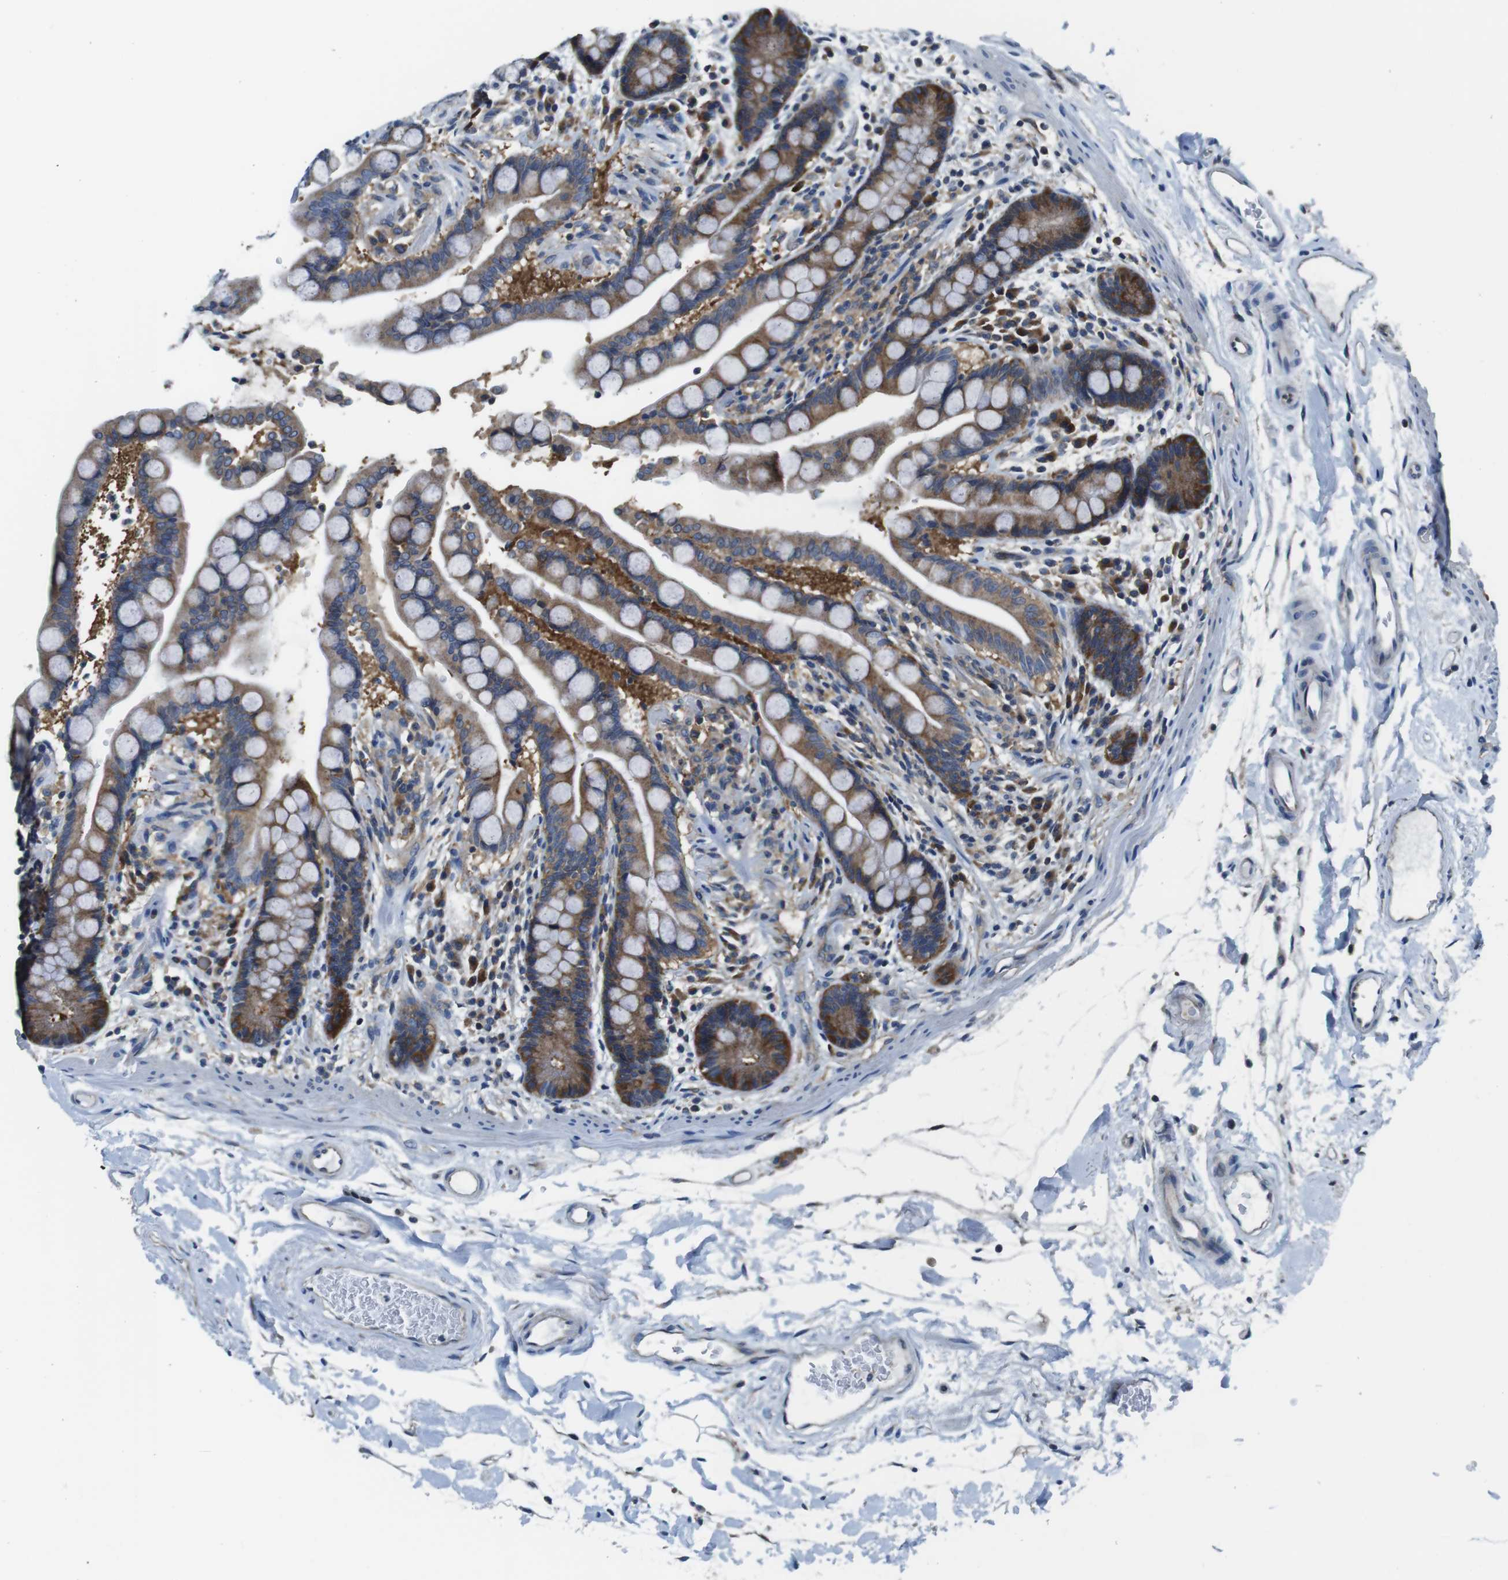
{"staining": {"intensity": "negative", "quantity": "none", "location": "none"}, "tissue": "colon", "cell_type": "Endothelial cells", "image_type": "normal", "snomed": [{"axis": "morphology", "description": "Normal tissue, NOS"}, {"axis": "topography", "description": "Colon"}], "caption": "Immunohistochemistry (IHC) histopathology image of benign colon: colon stained with DAB (3,3'-diaminobenzidine) displays no significant protein positivity in endothelial cells.", "gene": "EIF2B5", "patient": {"sex": "male", "age": 73}}